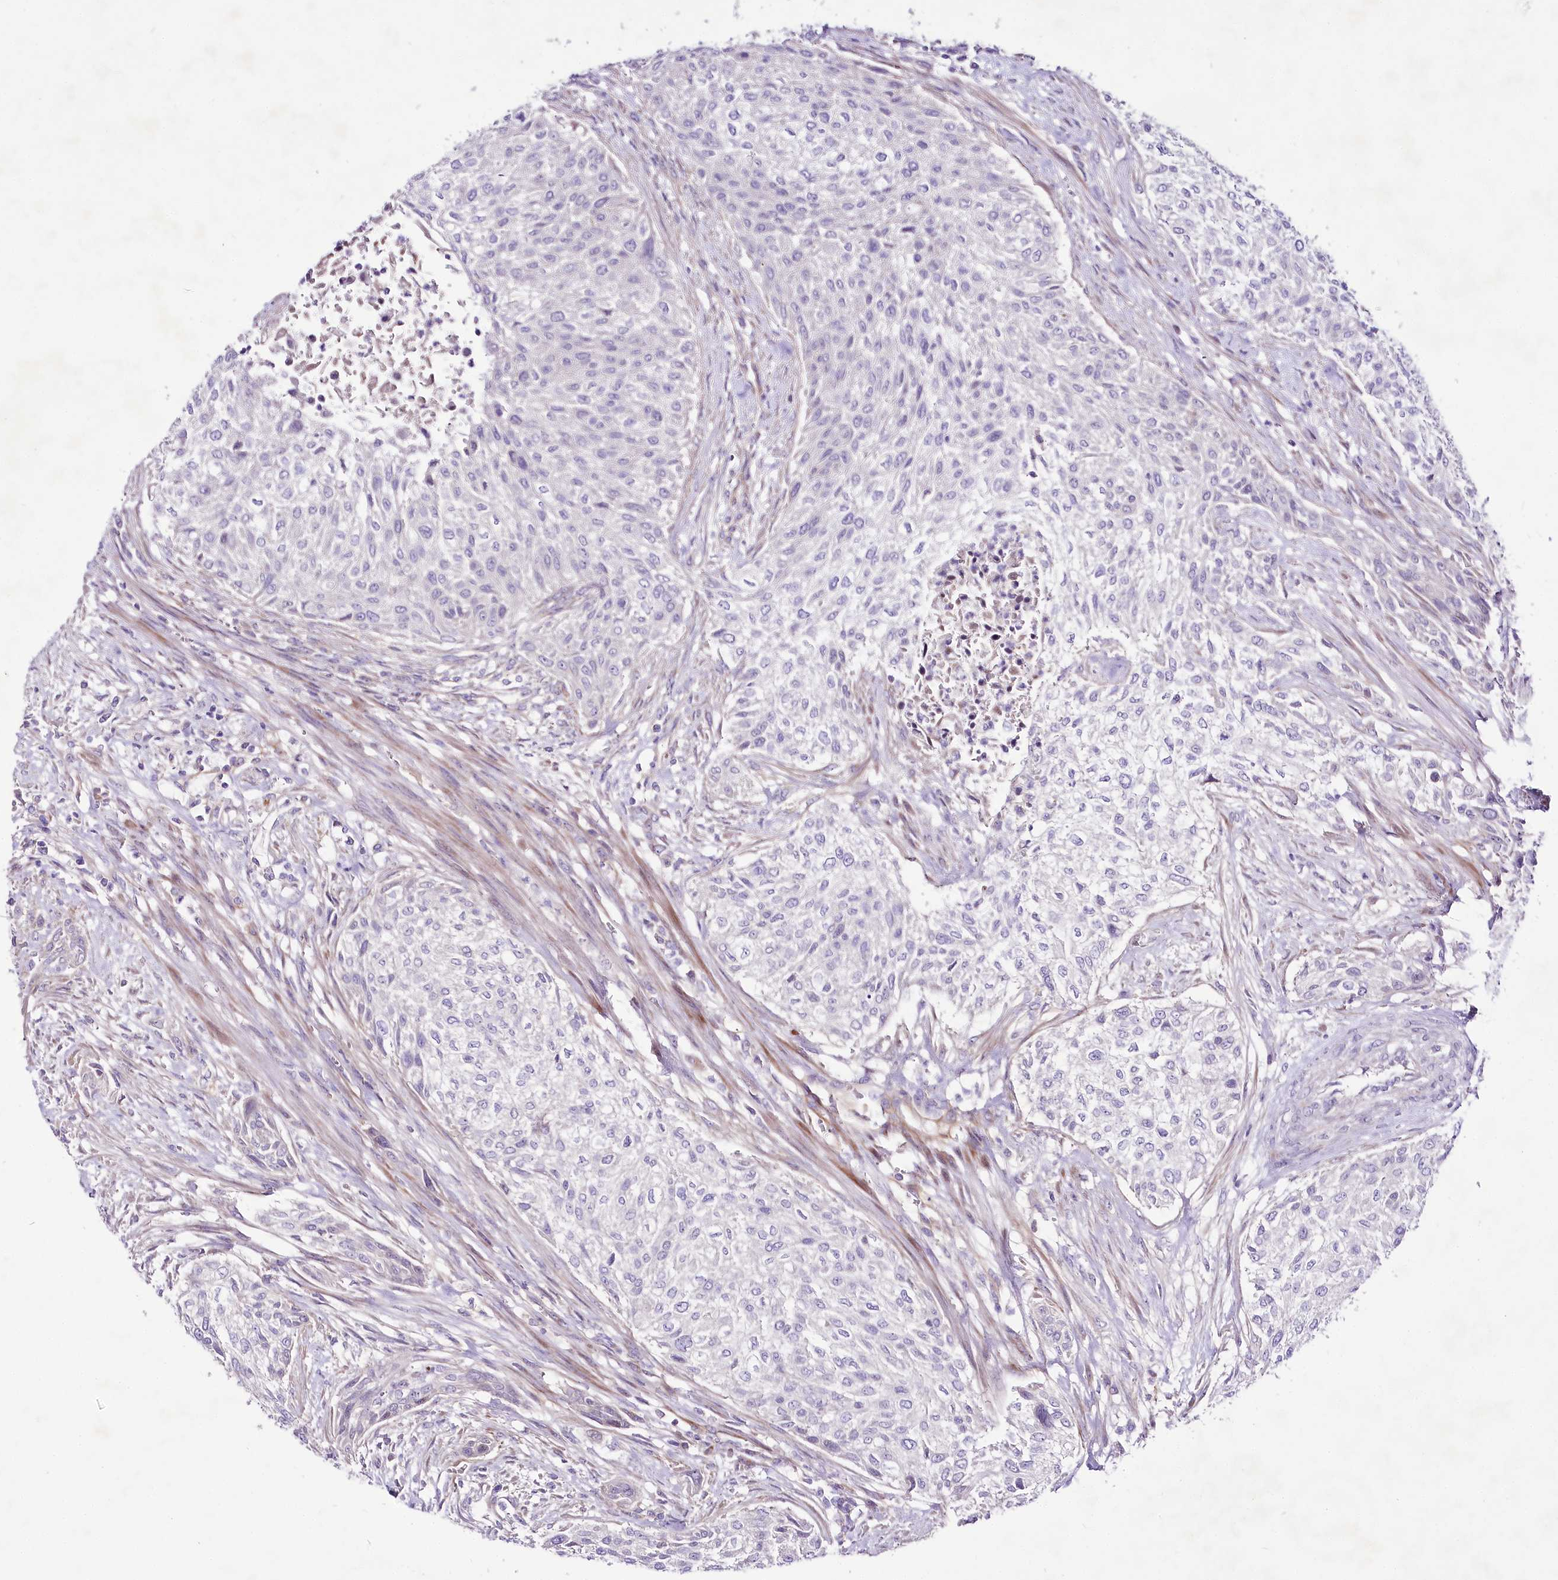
{"staining": {"intensity": "negative", "quantity": "none", "location": "none"}, "tissue": "urothelial cancer", "cell_type": "Tumor cells", "image_type": "cancer", "snomed": [{"axis": "morphology", "description": "Normal tissue, NOS"}, {"axis": "morphology", "description": "Urothelial carcinoma, NOS"}, {"axis": "topography", "description": "Urinary bladder"}, {"axis": "topography", "description": "Peripheral nerve tissue"}], "caption": "IHC of human transitional cell carcinoma shows no positivity in tumor cells. (Brightfield microscopy of DAB IHC at high magnification).", "gene": "LRRC14B", "patient": {"sex": "male", "age": 35}}